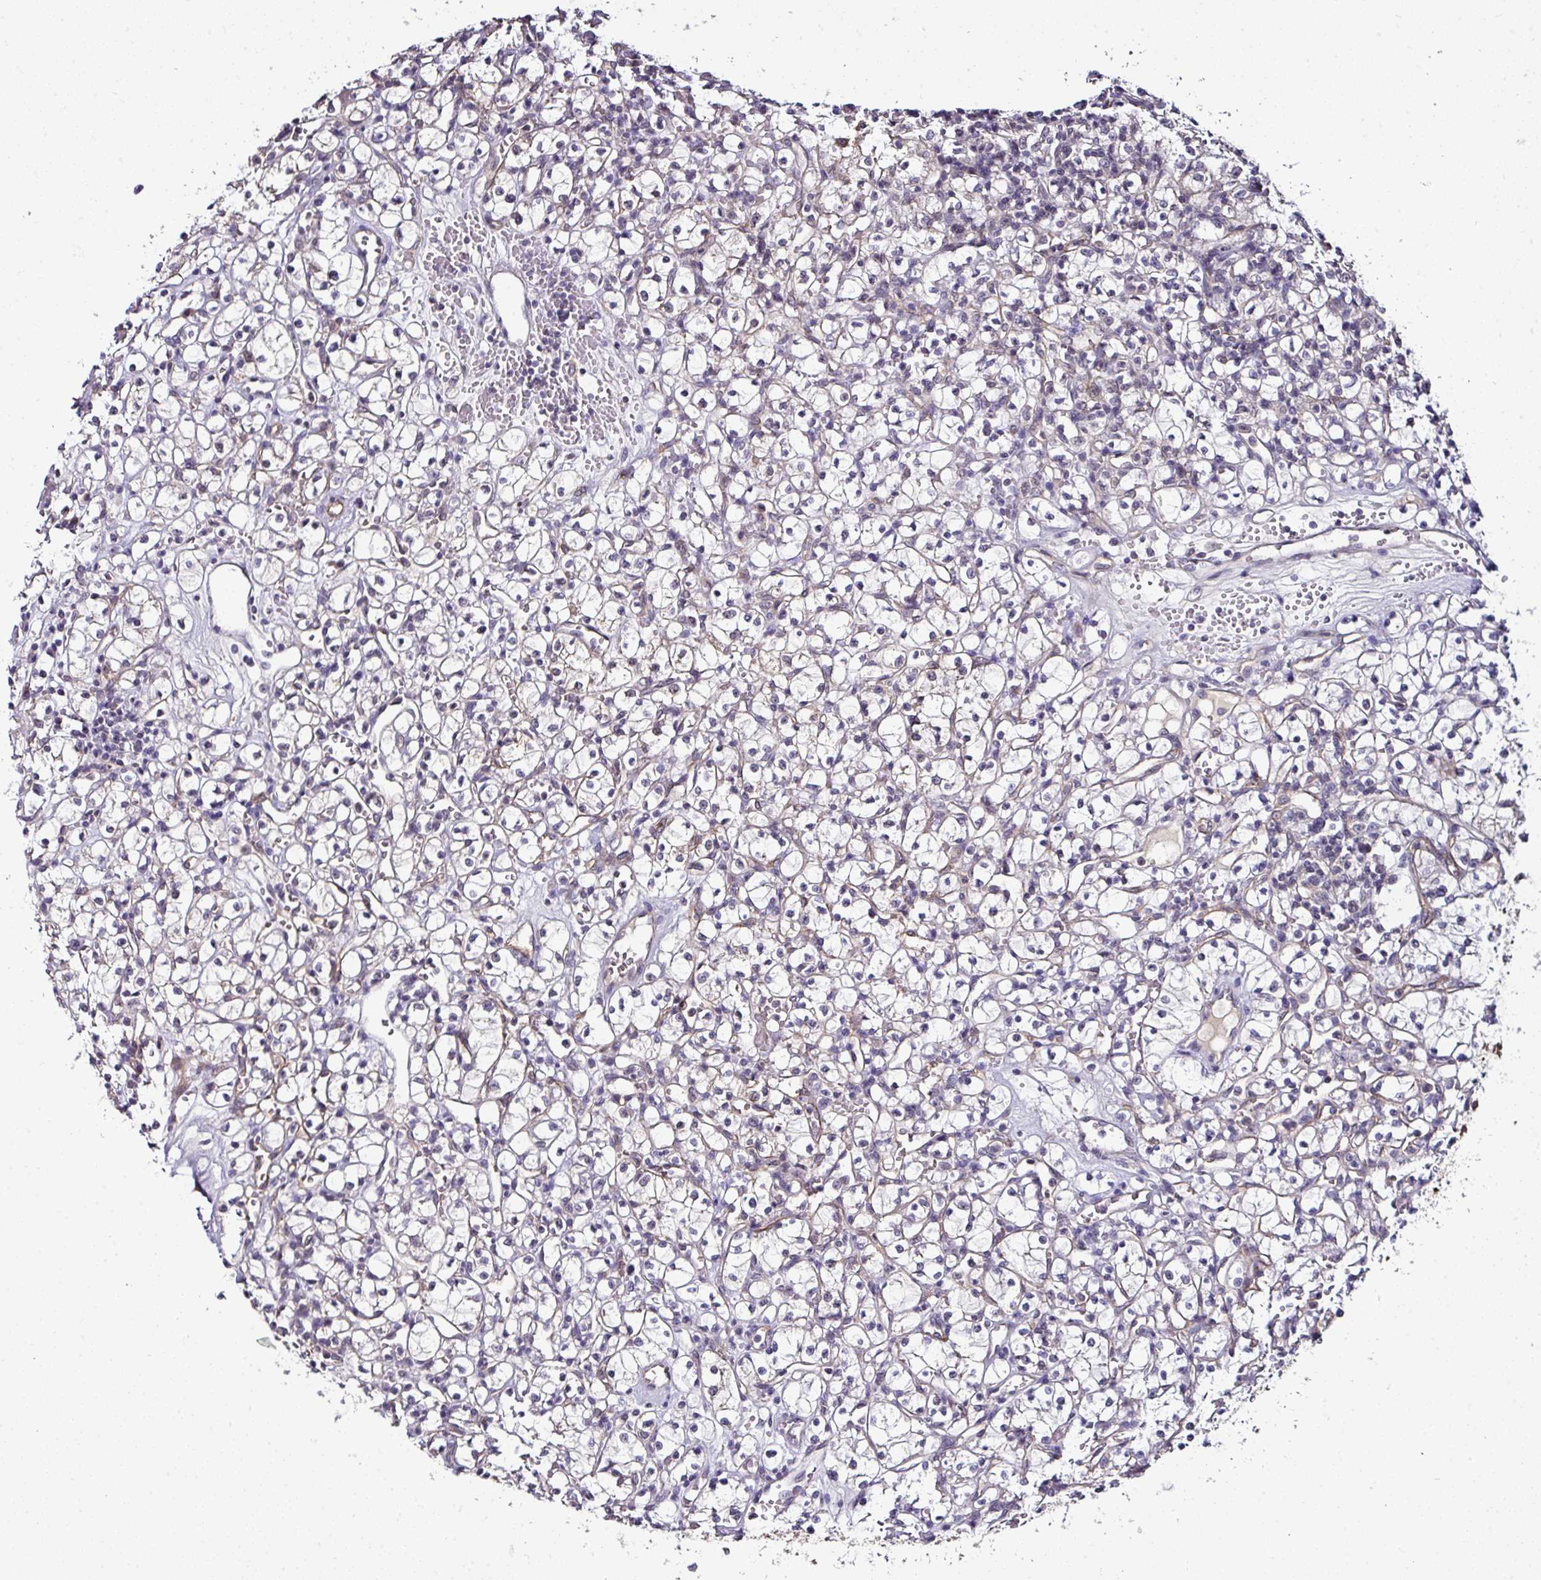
{"staining": {"intensity": "negative", "quantity": "none", "location": "none"}, "tissue": "renal cancer", "cell_type": "Tumor cells", "image_type": "cancer", "snomed": [{"axis": "morphology", "description": "Adenocarcinoma, NOS"}, {"axis": "topography", "description": "Kidney"}], "caption": "This is a image of IHC staining of renal cancer (adenocarcinoma), which shows no positivity in tumor cells.", "gene": "NAPSA", "patient": {"sex": "female", "age": 59}}